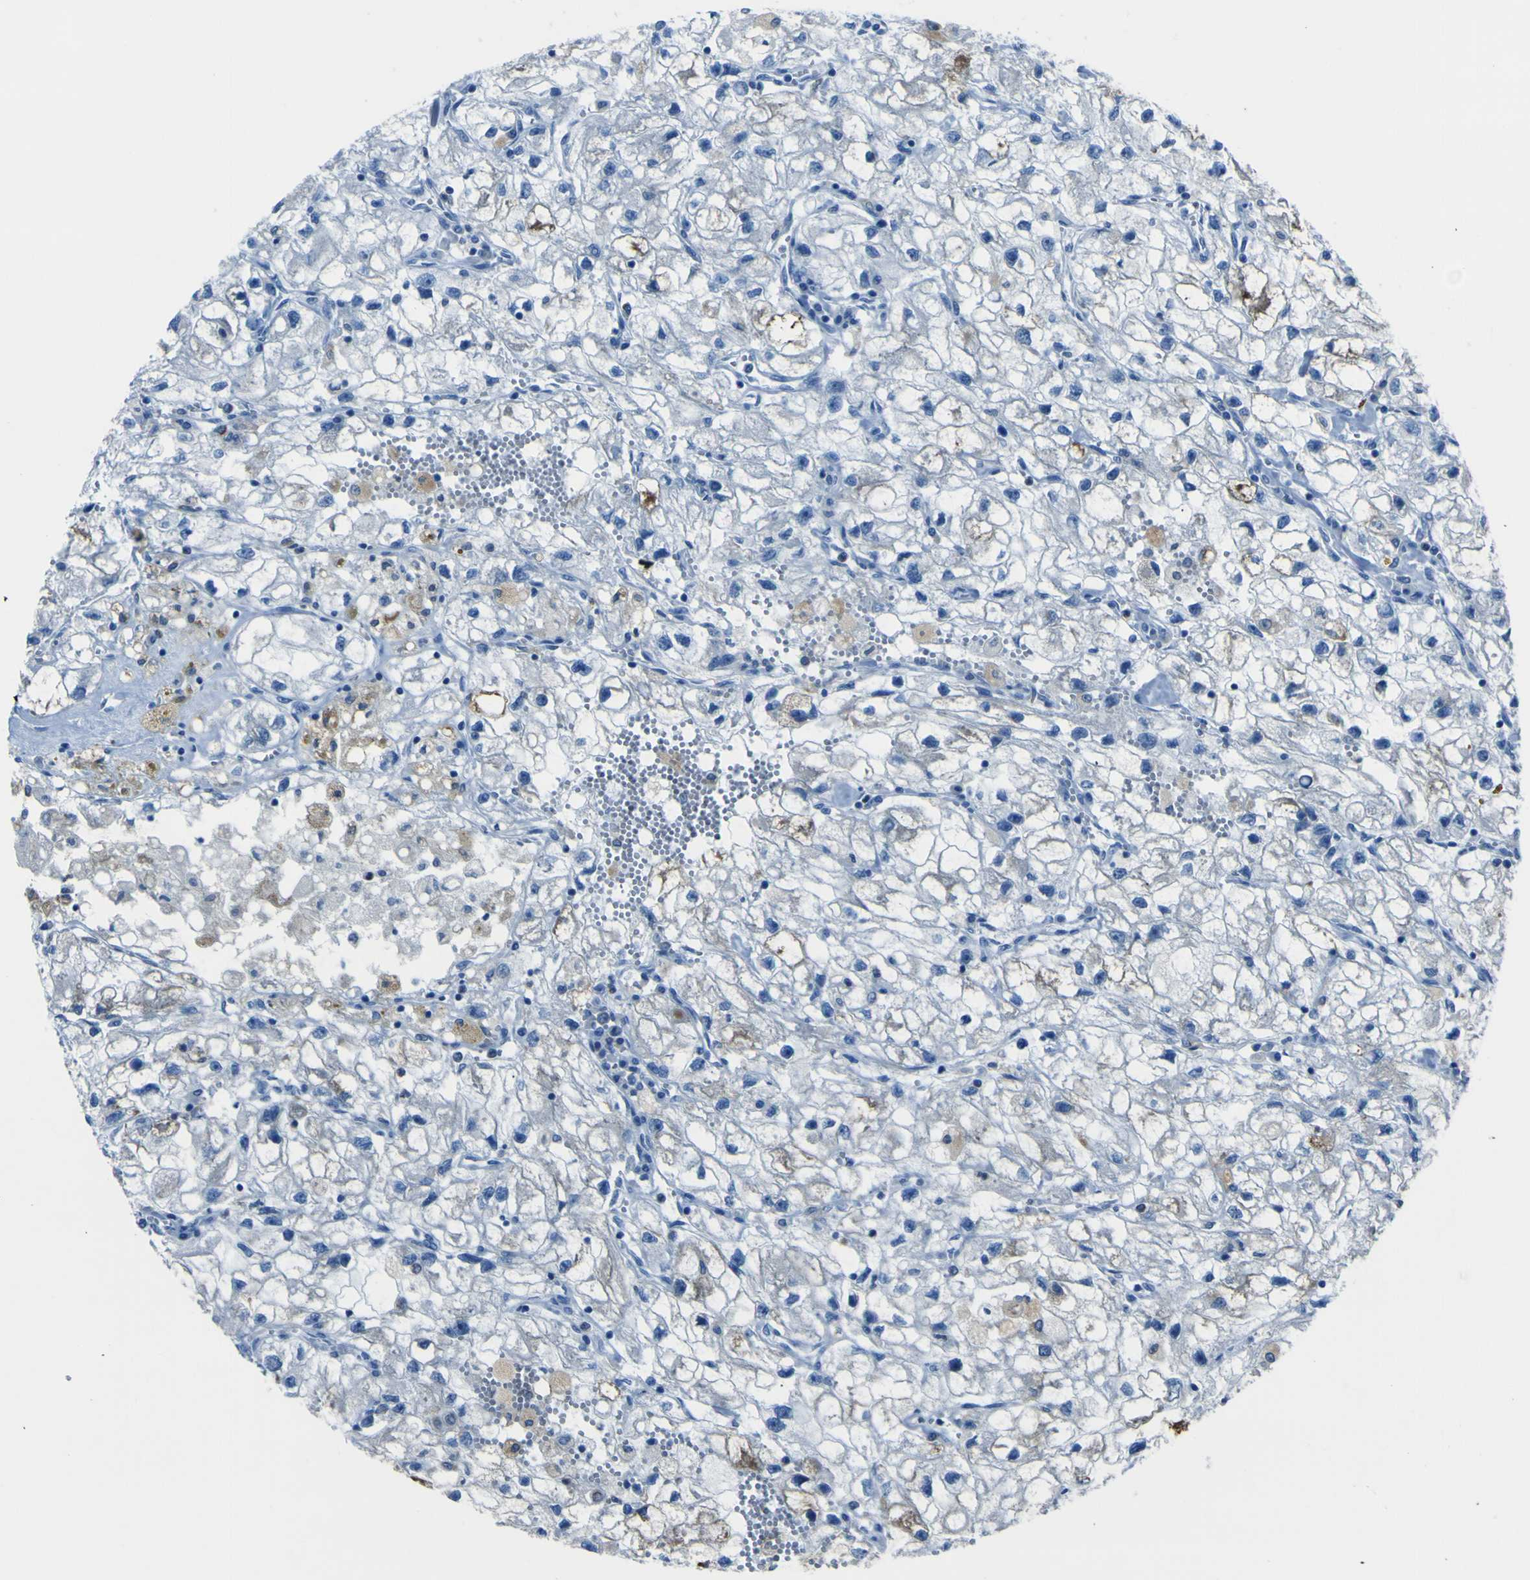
{"staining": {"intensity": "moderate", "quantity": "<25%", "location": "cytoplasmic/membranous"}, "tissue": "renal cancer", "cell_type": "Tumor cells", "image_type": "cancer", "snomed": [{"axis": "morphology", "description": "Adenocarcinoma, NOS"}, {"axis": "topography", "description": "Kidney"}], "caption": "This is an image of IHC staining of renal adenocarcinoma, which shows moderate staining in the cytoplasmic/membranous of tumor cells.", "gene": "ACSL1", "patient": {"sex": "female", "age": 70}}